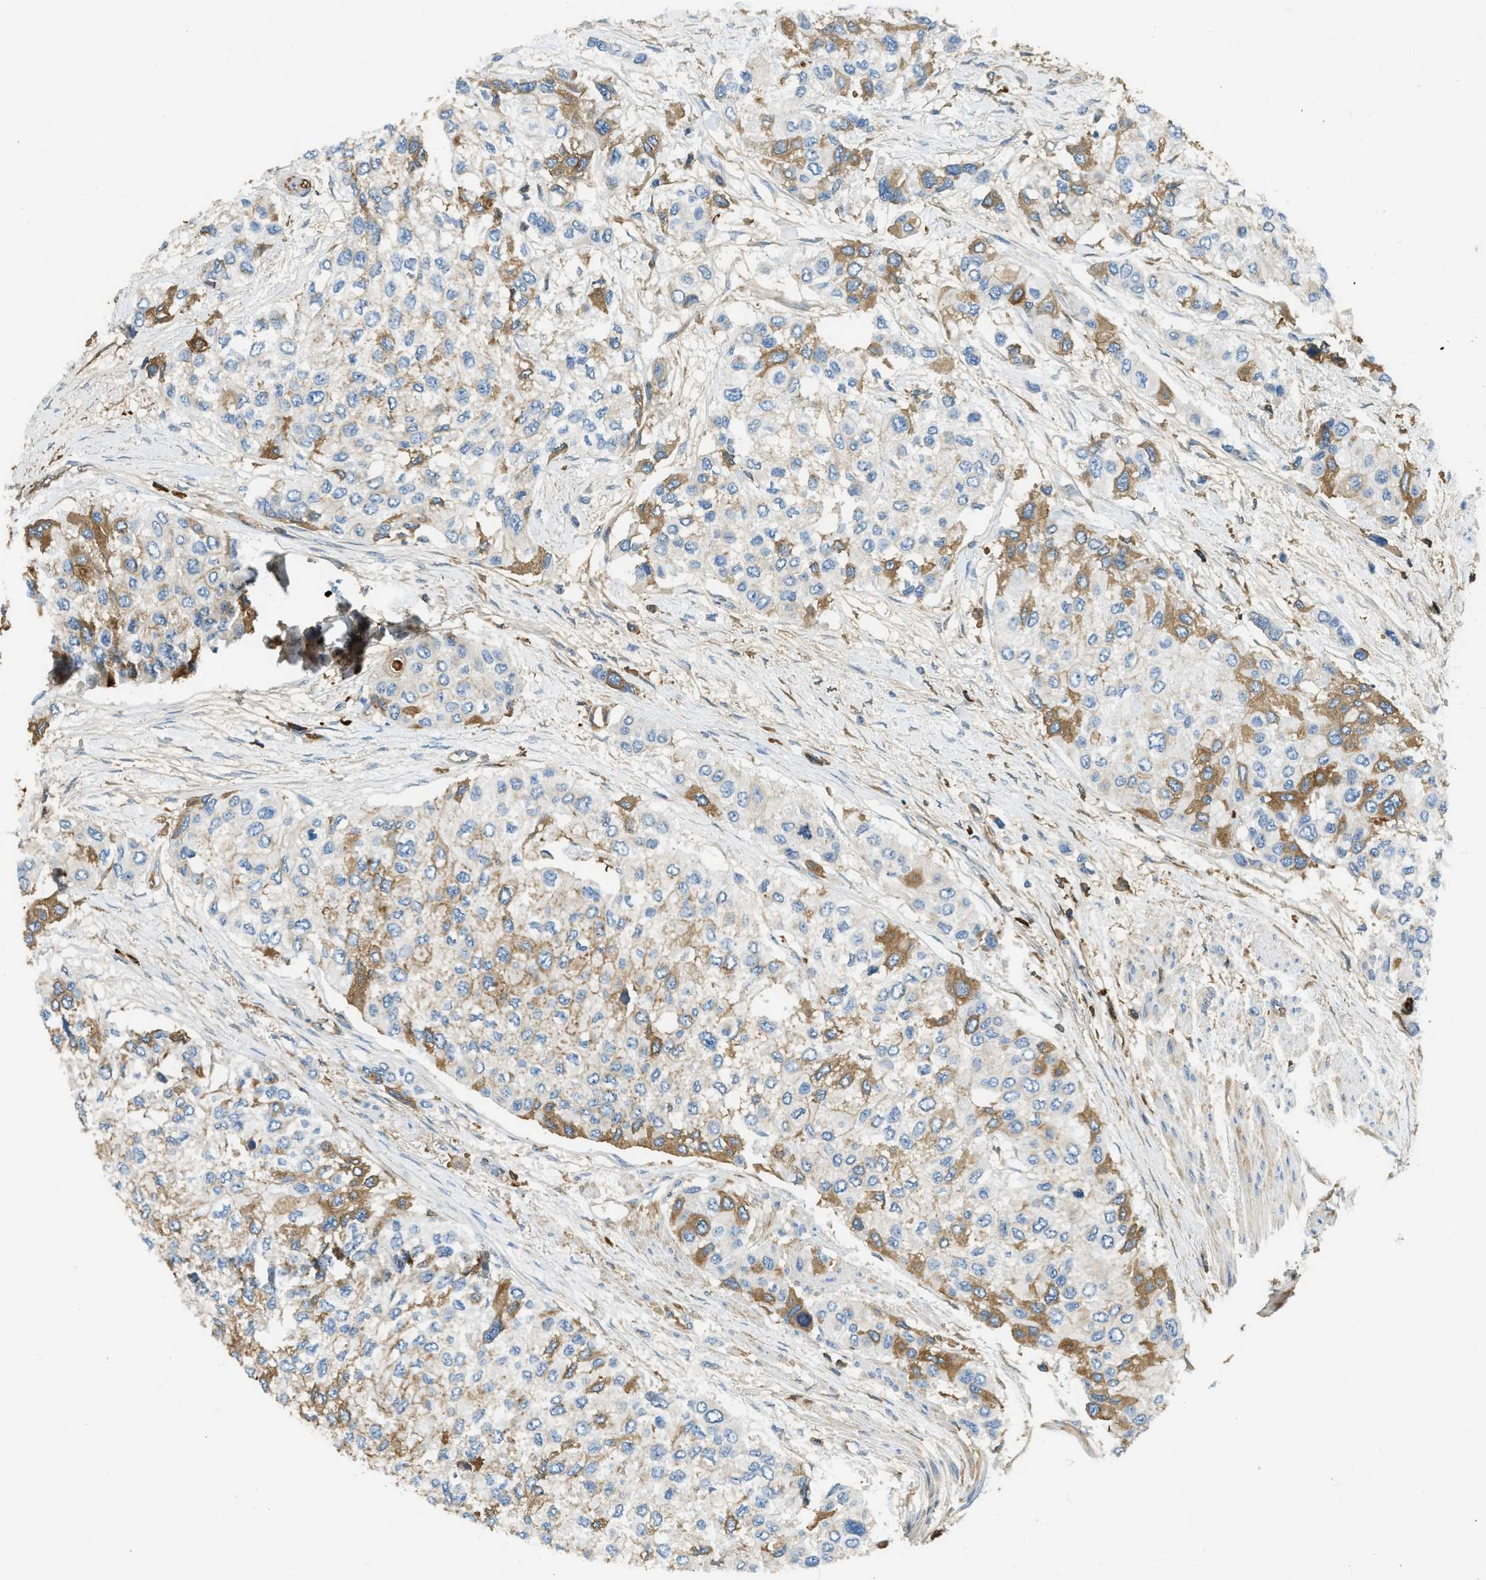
{"staining": {"intensity": "moderate", "quantity": "25%-75%", "location": "cytoplasmic/membranous"}, "tissue": "urothelial cancer", "cell_type": "Tumor cells", "image_type": "cancer", "snomed": [{"axis": "morphology", "description": "Urothelial carcinoma, High grade"}, {"axis": "topography", "description": "Urinary bladder"}], "caption": "Urothelial cancer stained with DAB (3,3'-diaminobenzidine) immunohistochemistry (IHC) shows medium levels of moderate cytoplasmic/membranous positivity in about 25%-75% of tumor cells.", "gene": "PRTN3", "patient": {"sex": "female", "age": 56}}